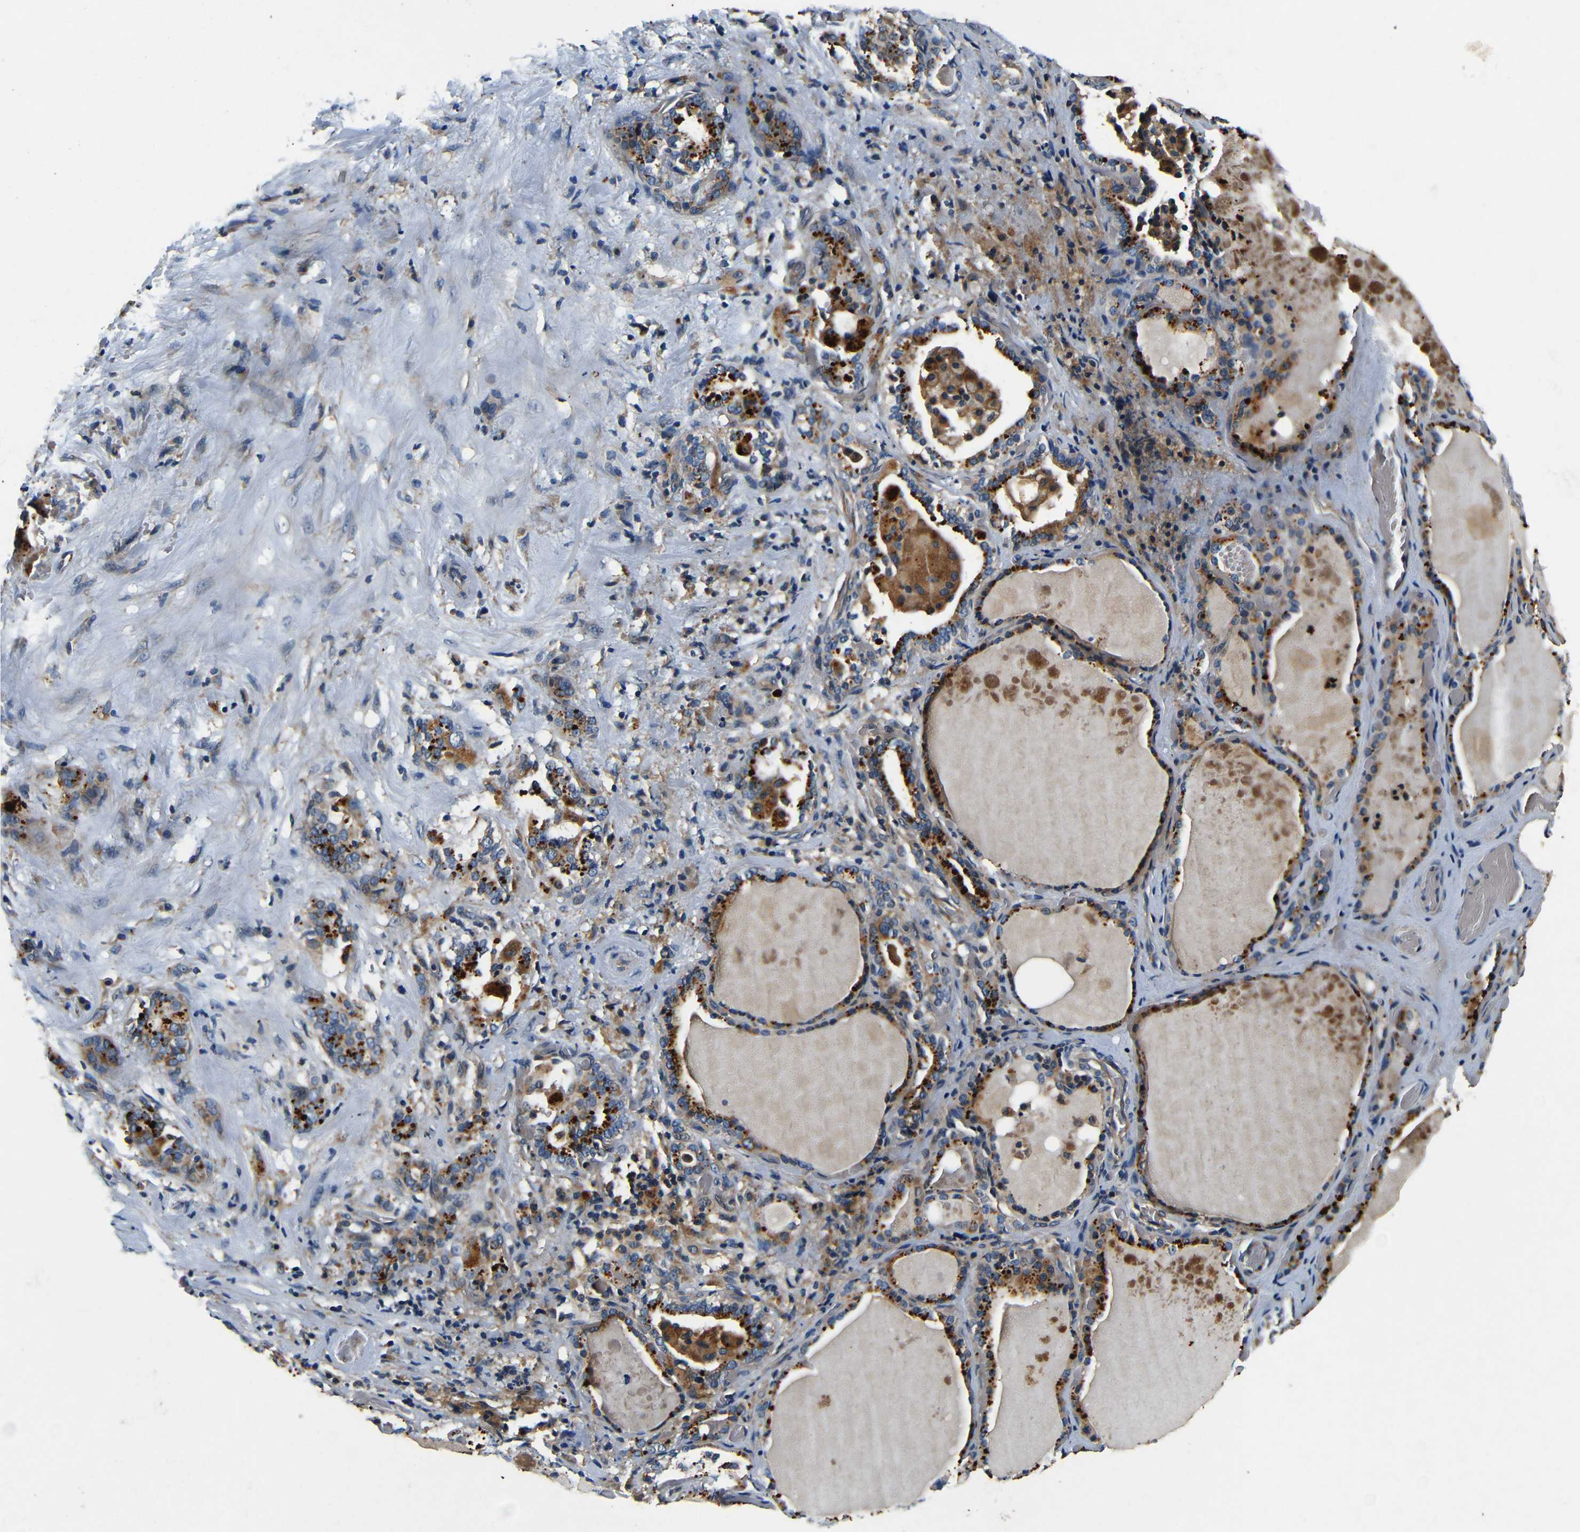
{"staining": {"intensity": "moderate", "quantity": ">75%", "location": "cytoplasmic/membranous"}, "tissue": "thyroid gland", "cell_type": "Glandular cells", "image_type": "normal", "snomed": [{"axis": "morphology", "description": "Normal tissue, NOS"}, {"axis": "topography", "description": "Thyroid gland"}], "caption": "Moderate cytoplasmic/membranous staining for a protein is seen in approximately >75% of glandular cells of unremarkable thyroid gland using immunohistochemistry.", "gene": "MTX1", "patient": {"sex": "male", "age": 61}}